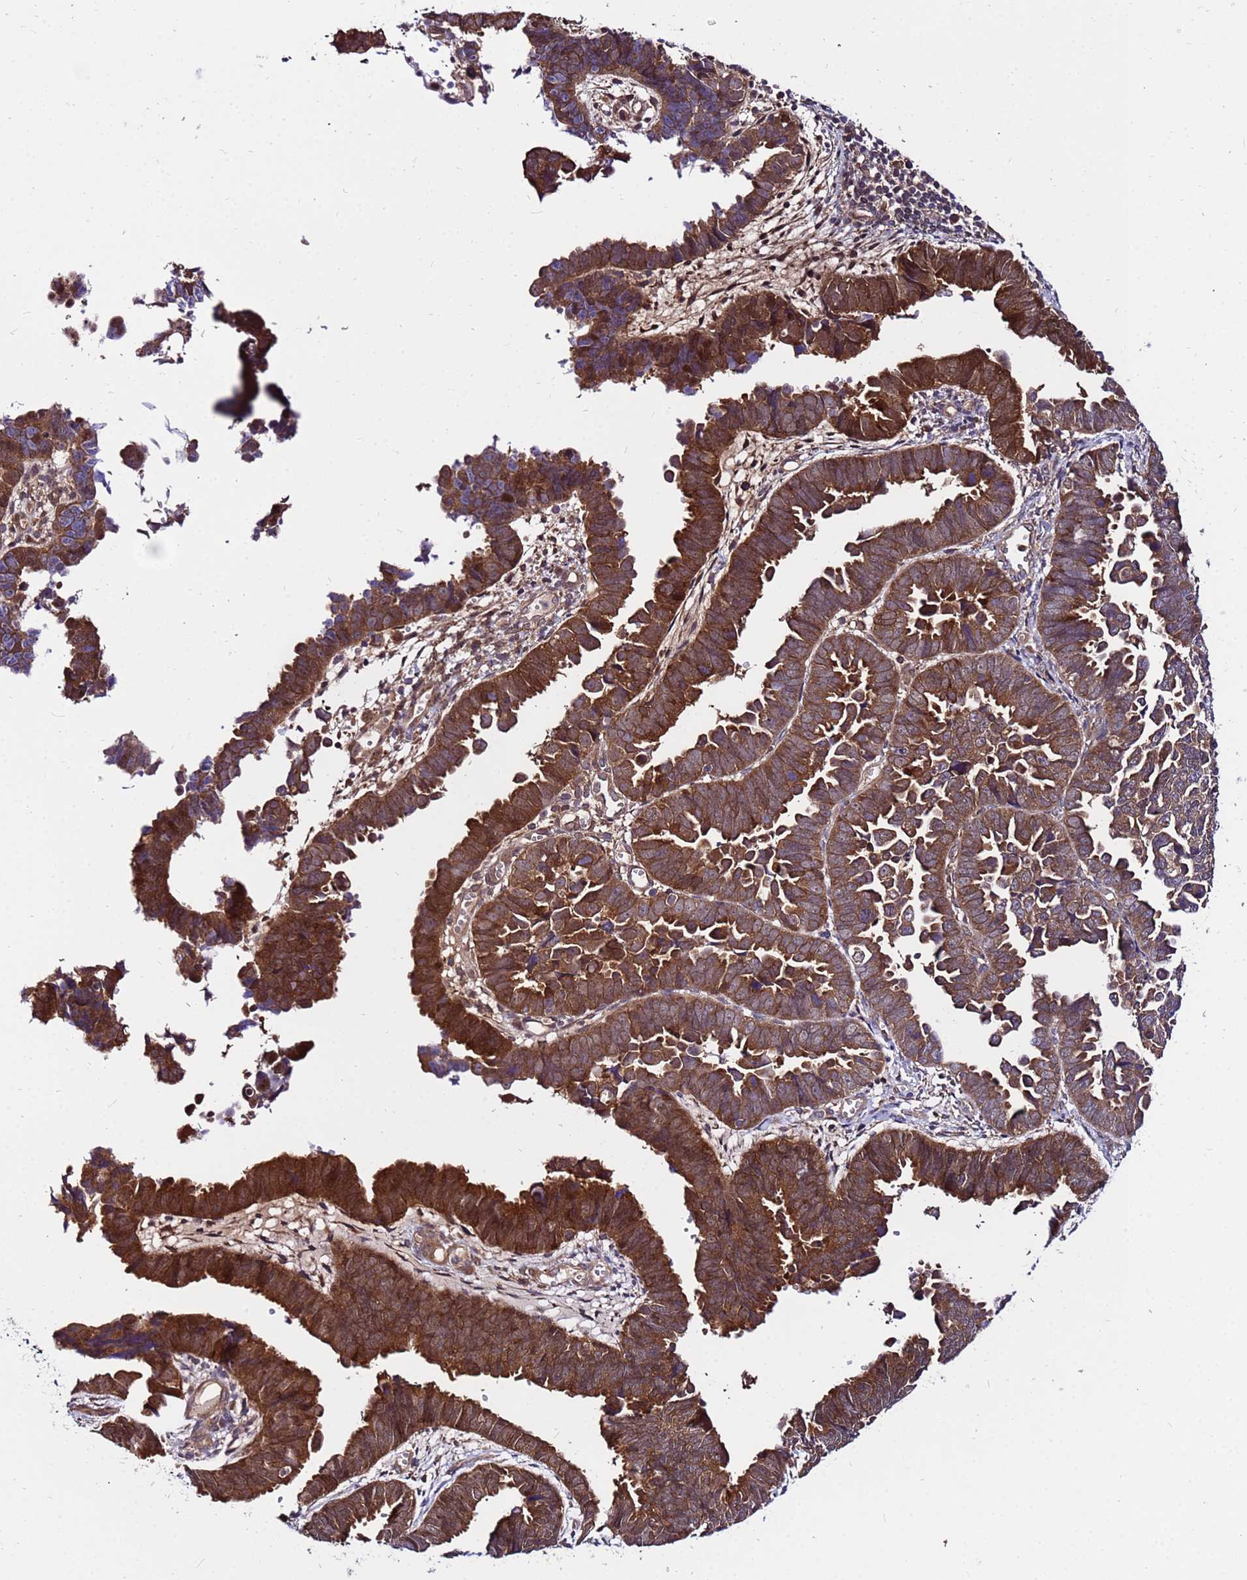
{"staining": {"intensity": "strong", "quantity": ">75%", "location": "cytoplasmic/membranous"}, "tissue": "endometrial cancer", "cell_type": "Tumor cells", "image_type": "cancer", "snomed": [{"axis": "morphology", "description": "Adenocarcinoma, NOS"}, {"axis": "topography", "description": "Endometrium"}], "caption": "This is an image of immunohistochemistry staining of endometrial cancer (adenocarcinoma), which shows strong positivity in the cytoplasmic/membranous of tumor cells.", "gene": "GET3", "patient": {"sex": "female", "age": 75}}